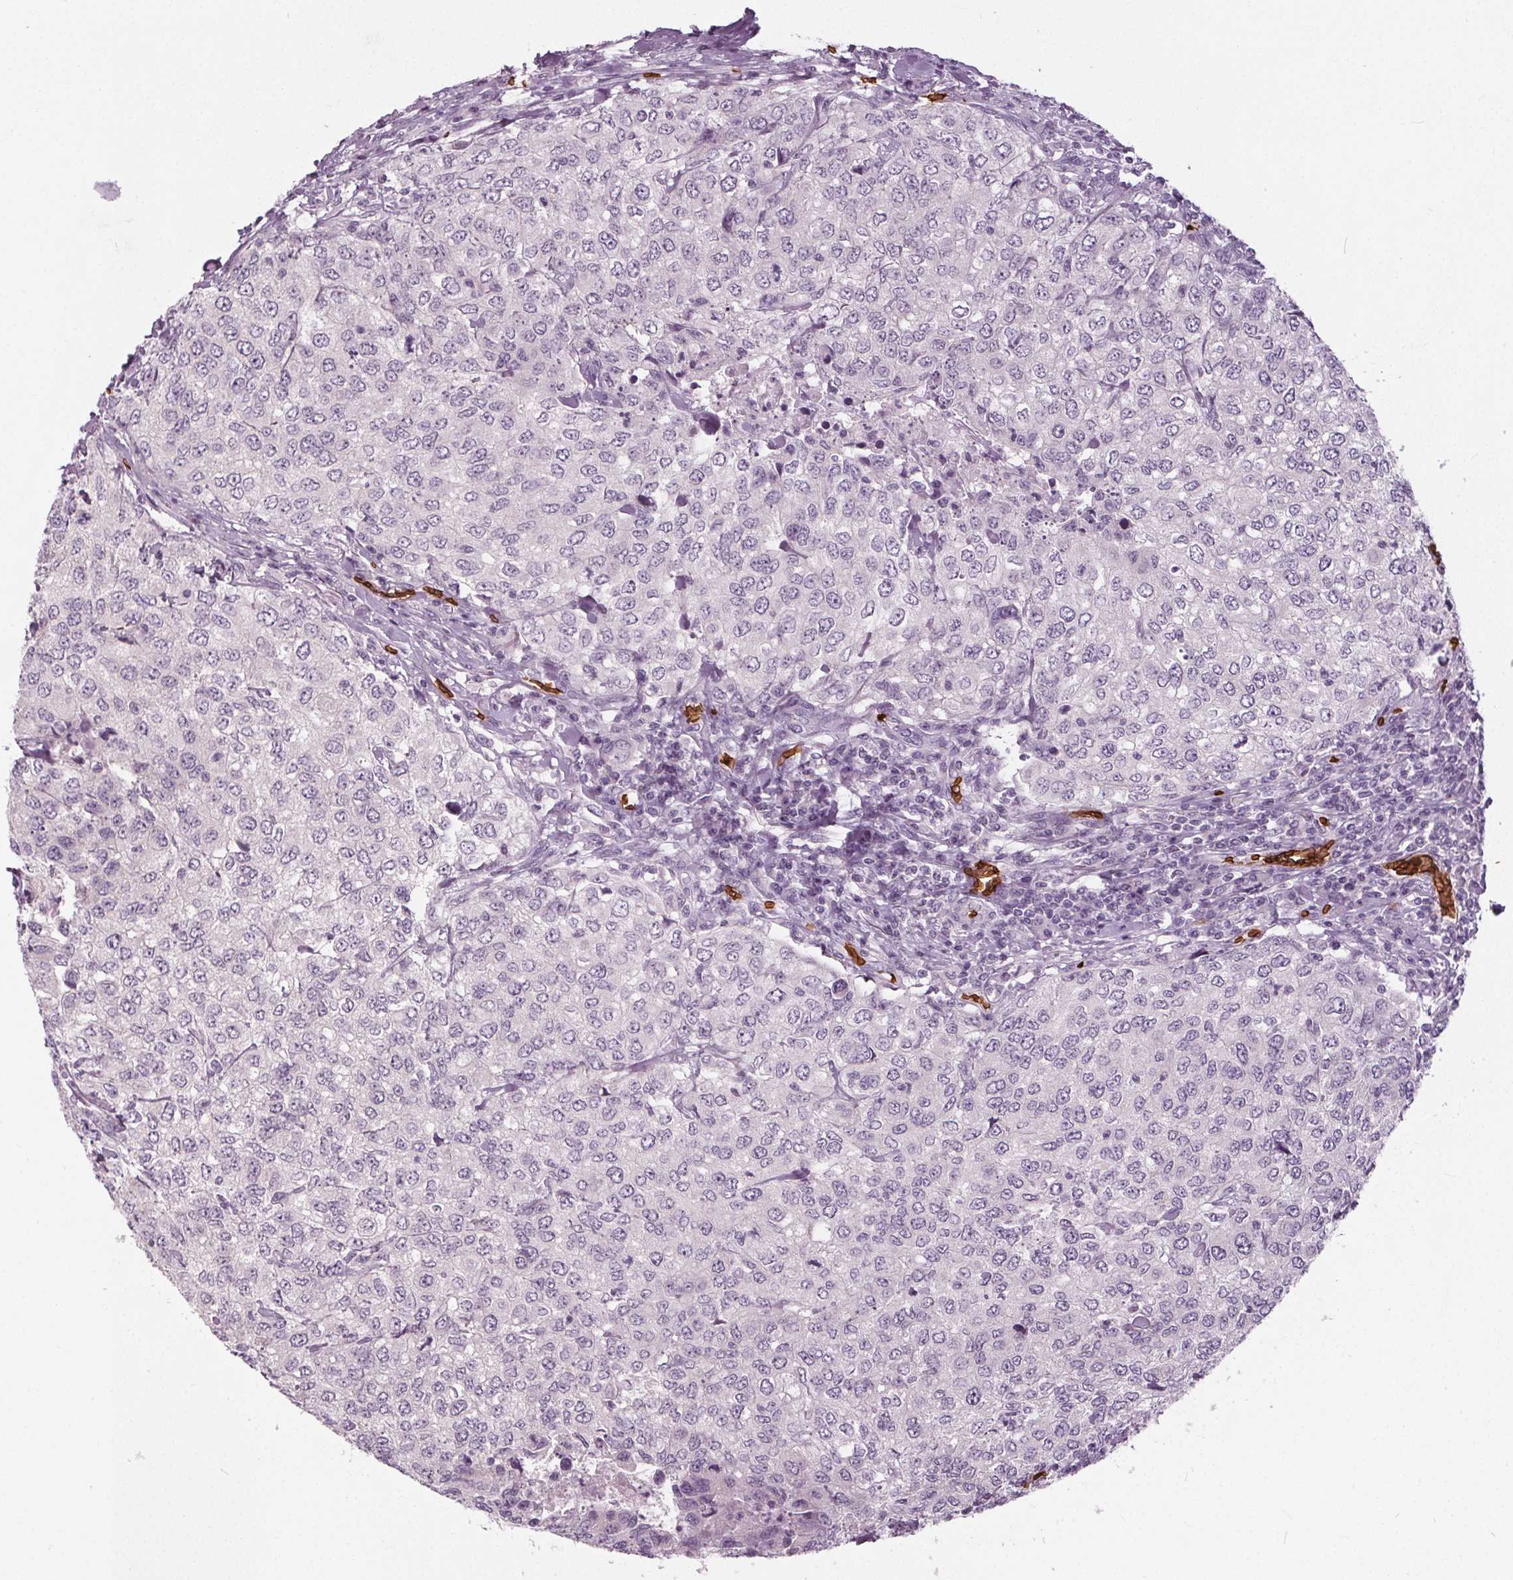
{"staining": {"intensity": "negative", "quantity": "none", "location": "none"}, "tissue": "urothelial cancer", "cell_type": "Tumor cells", "image_type": "cancer", "snomed": [{"axis": "morphology", "description": "Urothelial carcinoma, High grade"}, {"axis": "topography", "description": "Urinary bladder"}], "caption": "The histopathology image exhibits no staining of tumor cells in urothelial carcinoma (high-grade).", "gene": "SLC4A1", "patient": {"sex": "female", "age": 78}}